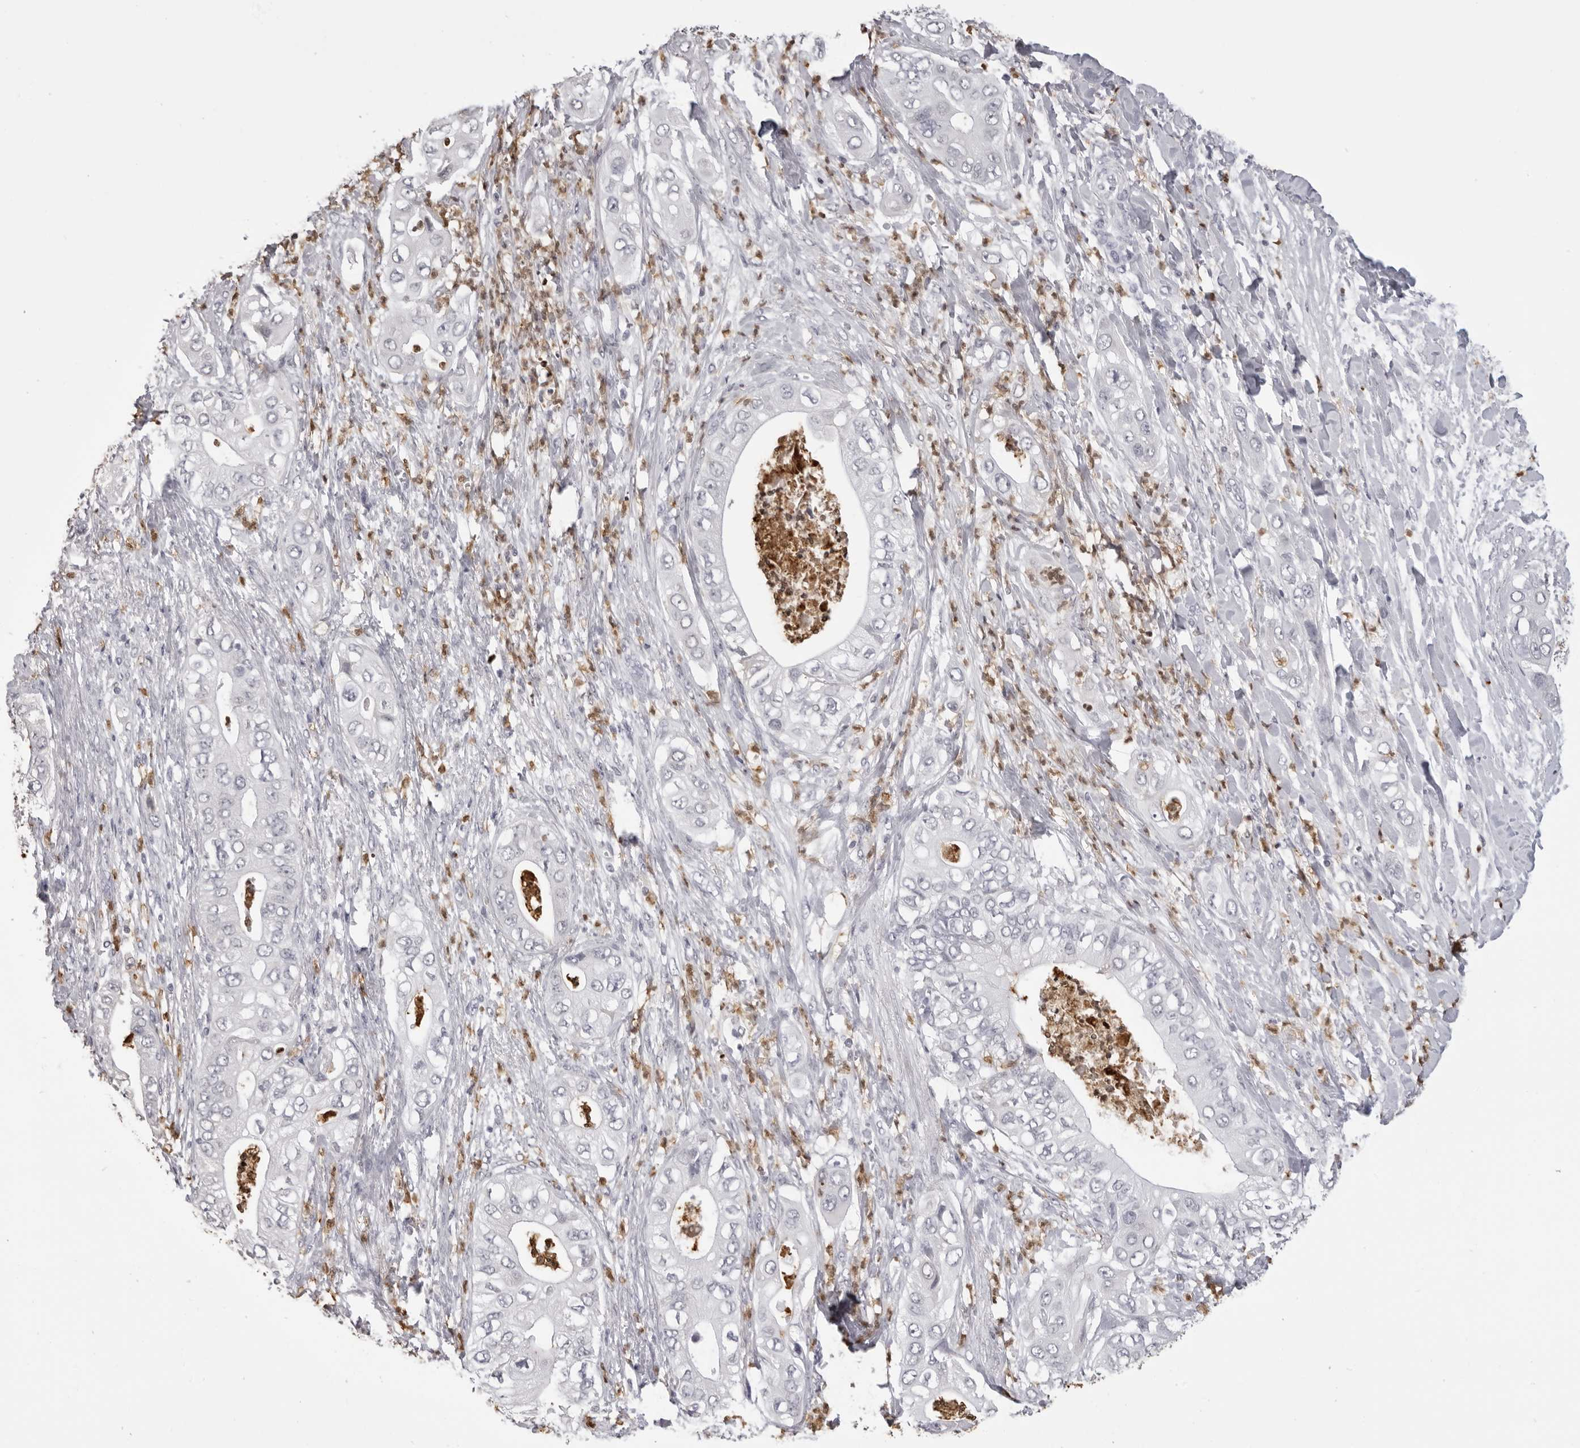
{"staining": {"intensity": "negative", "quantity": "none", "location": "none"}, "tissue": "pancreatic cancer", "cell_type": "Tumor cells", "image_type": "cancer", "snomed": [{"axis": "morphology", "description": "Adenocarcinoma, NOS"}, {"axis": "topography", "description": "Pancreas"}], "caption": "DAB (3,3'-diaminobenzidine) immunohistochemical staining of human pancreatic cancer displays no significant positivity in tumor cells.", "gene": "IL31", "patient": {"sex": "female", "age": 78}}